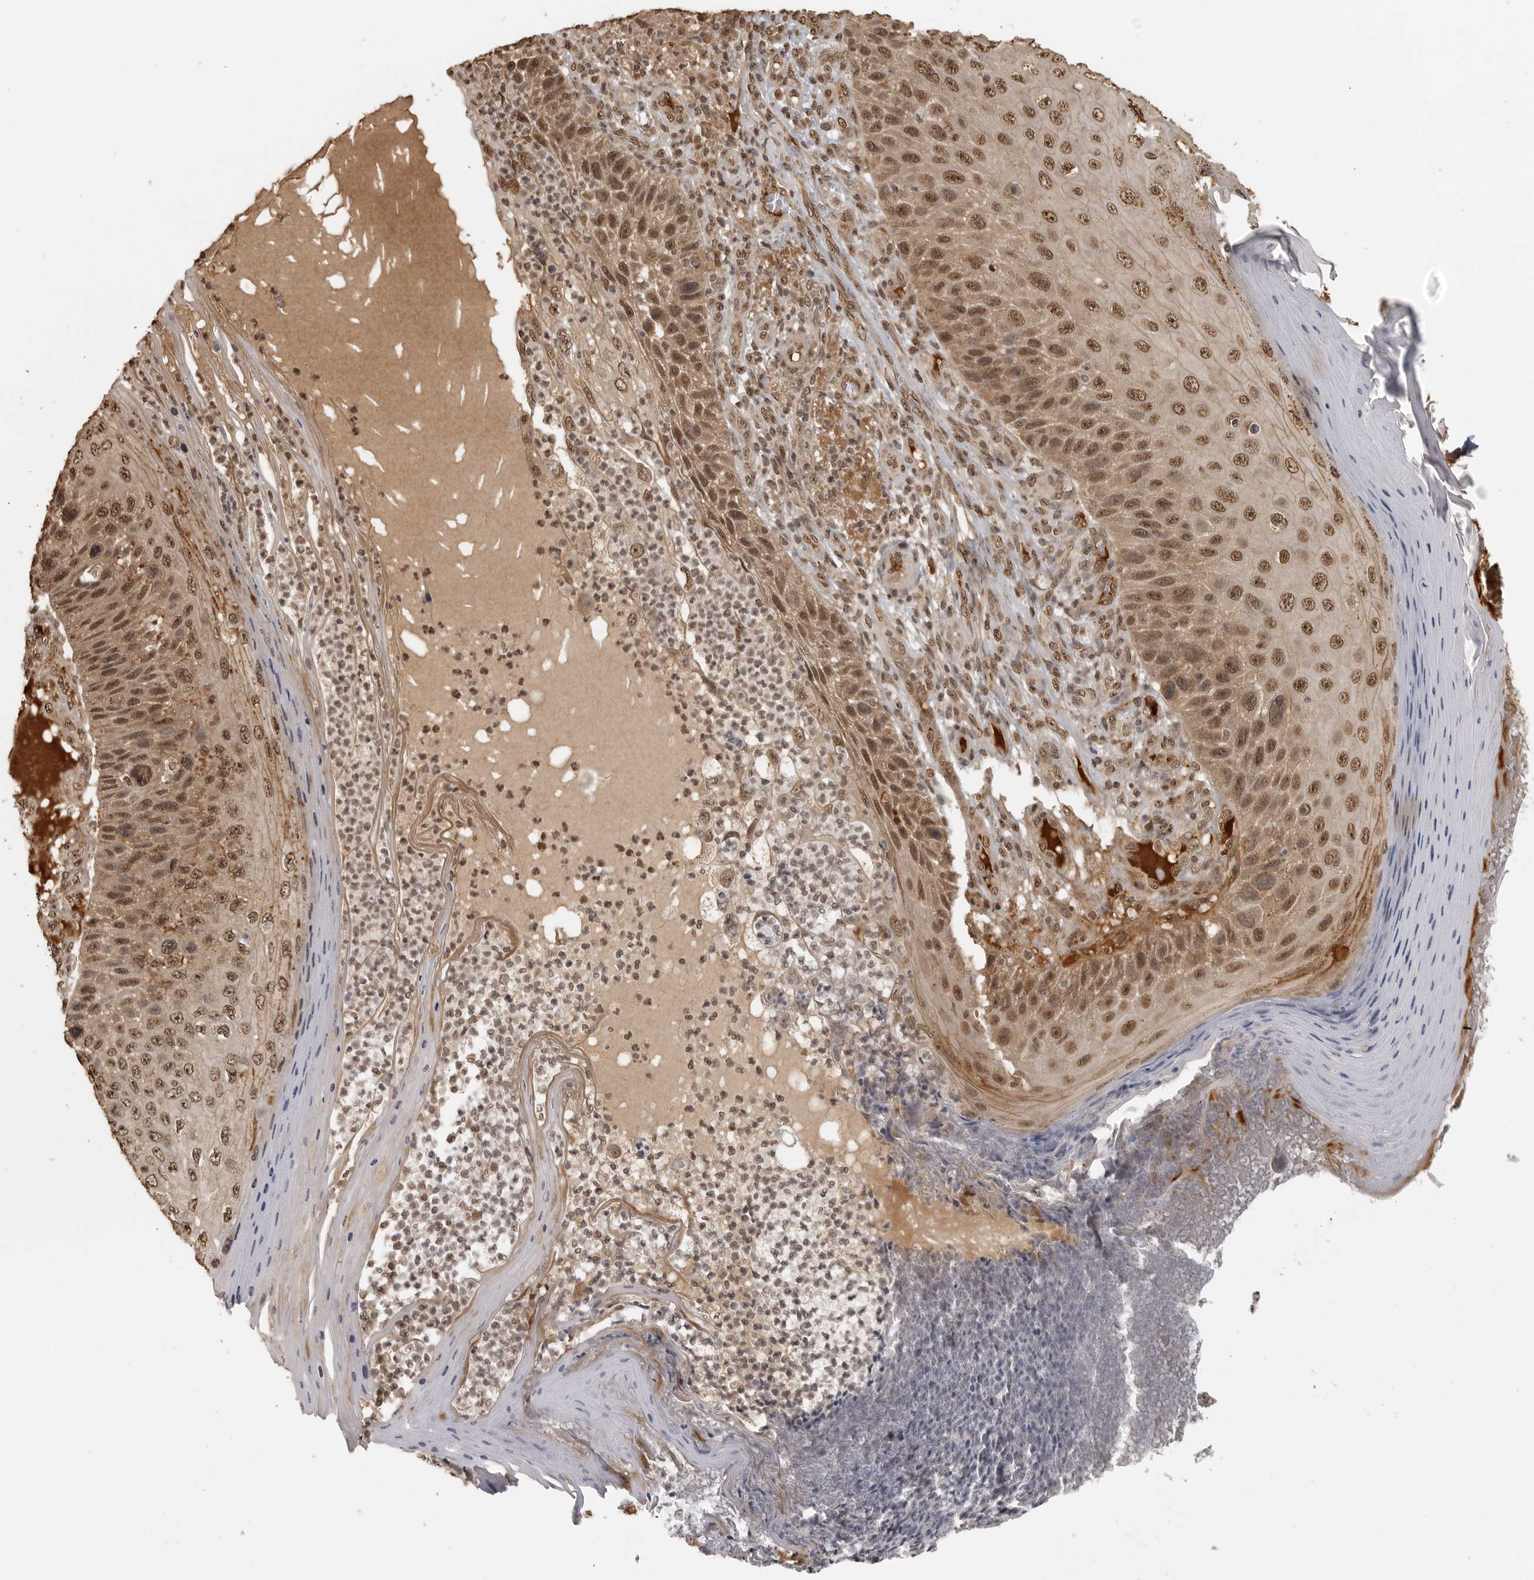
{"staining": {"intensity": "moderate", "quantity": ">75%", "location": "nuclear"}, "tissue": "skin cancer", "cell_type": "Tumor cells", "image_type": "cancer", "snomed": [{"axis": "morphology", "description": "Squamous cell carcinoma, NOS"}, {"axis": "topography", "description": "Skin"}], "caption": "This is an image of immunohistochemistry staining of skin cancer, which shows moderate positivity in the nuclear of tumor cells.", "gene": "CLOCK", "patient": {"sex": "female", "age": 88}}